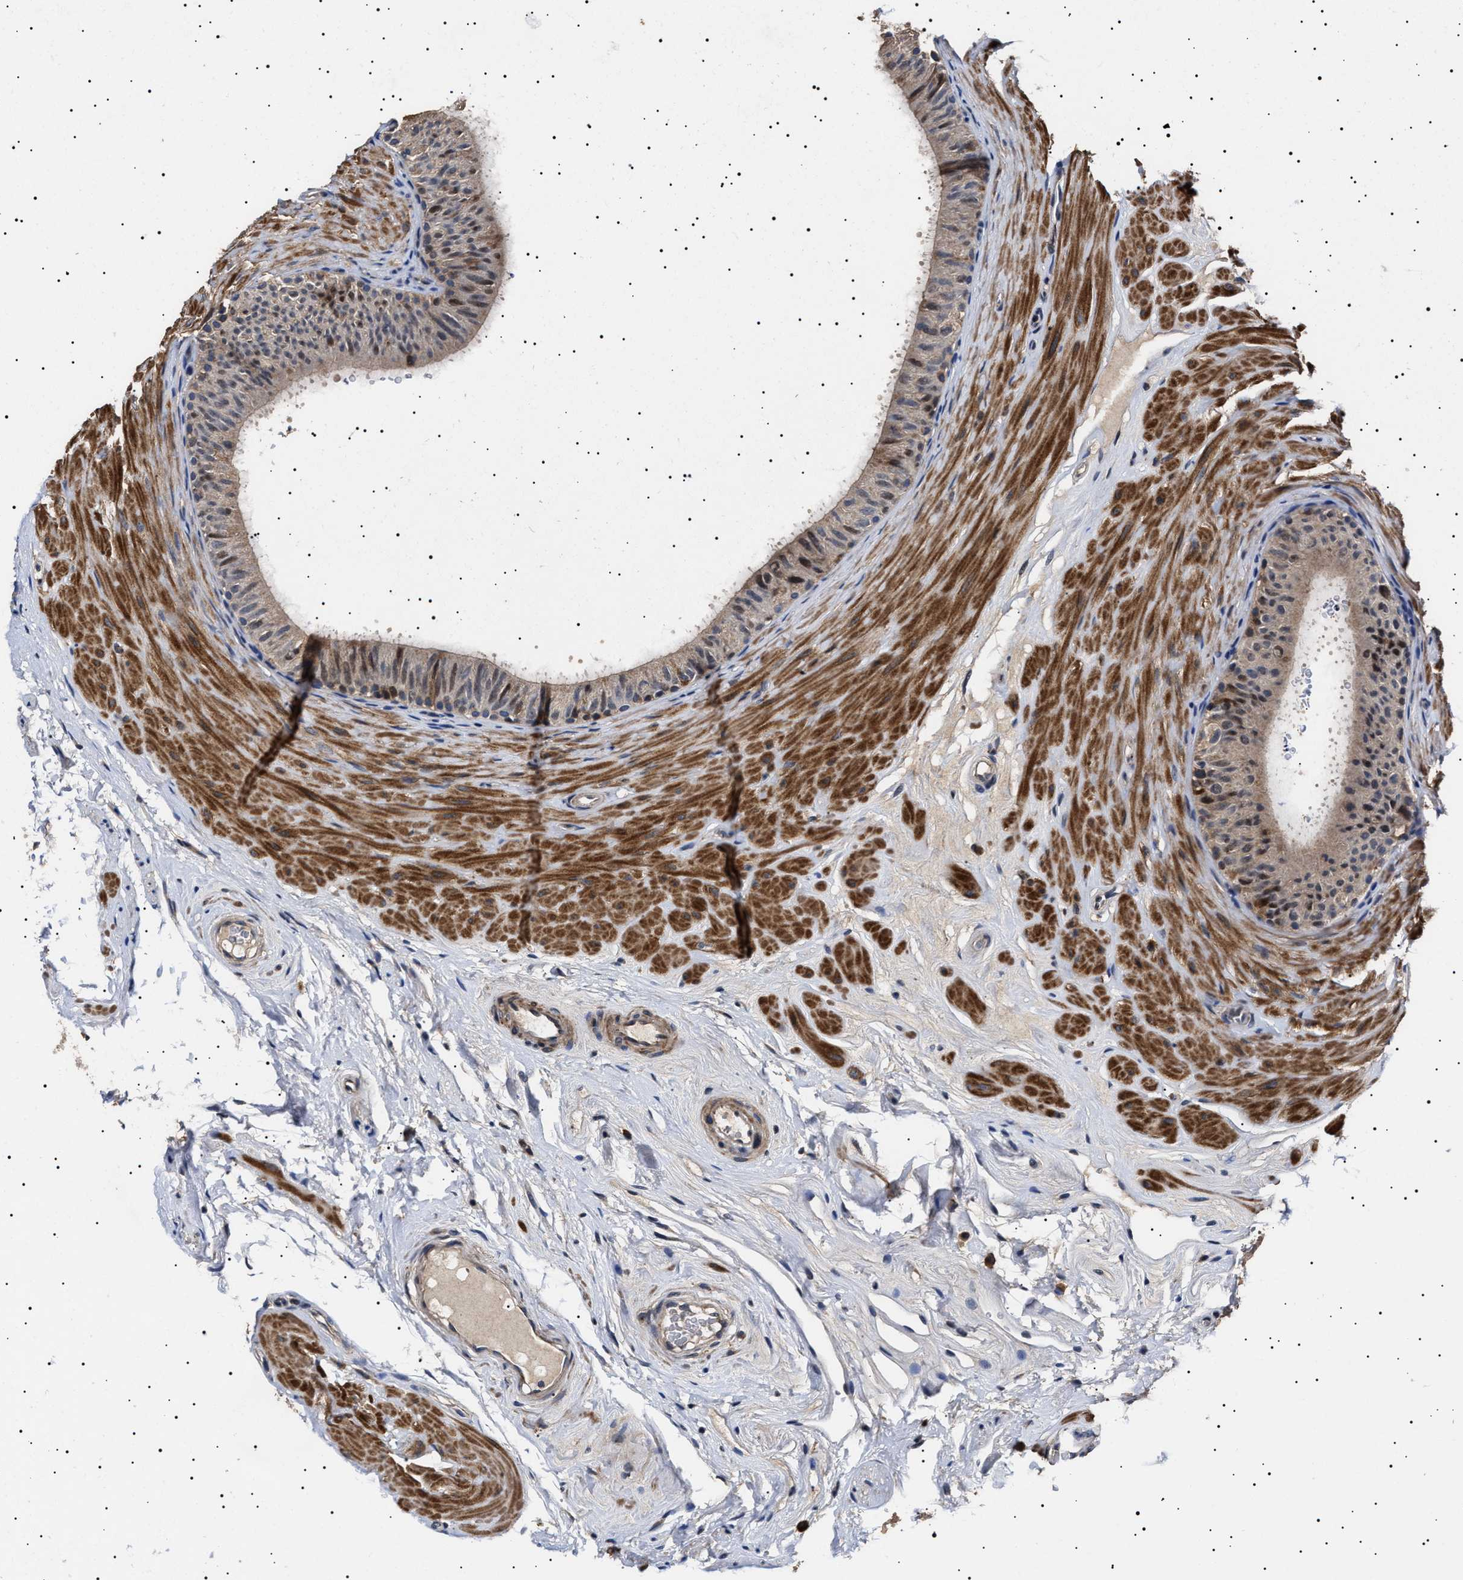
{"staining": {"intensity": "weak", "quantity": "25%-75%", "location": "cytoplasmic/membranous"}, "tissue": "epididymis", "cell_type": "Glandular cells", "image_type": "normal", "snomed": [{"axis": "morphology", "description": "Normal tissue, NOS"}, {"axis": "topography", "description": "Epididymis"}], "caption": "DAB (3,3'-diaminobenzidine) immunohistochemical staining of normal epididymis reveals weak cytoplasmic/membranous protein expression in about 25%-75% of glandular cells. The staining was performed using DAB, with brown indicating positive protein expression. Nuclei are stained blue with hematoxylin.", "gene": "RAB34", "patient": {"sex": "male", "age": 34}}